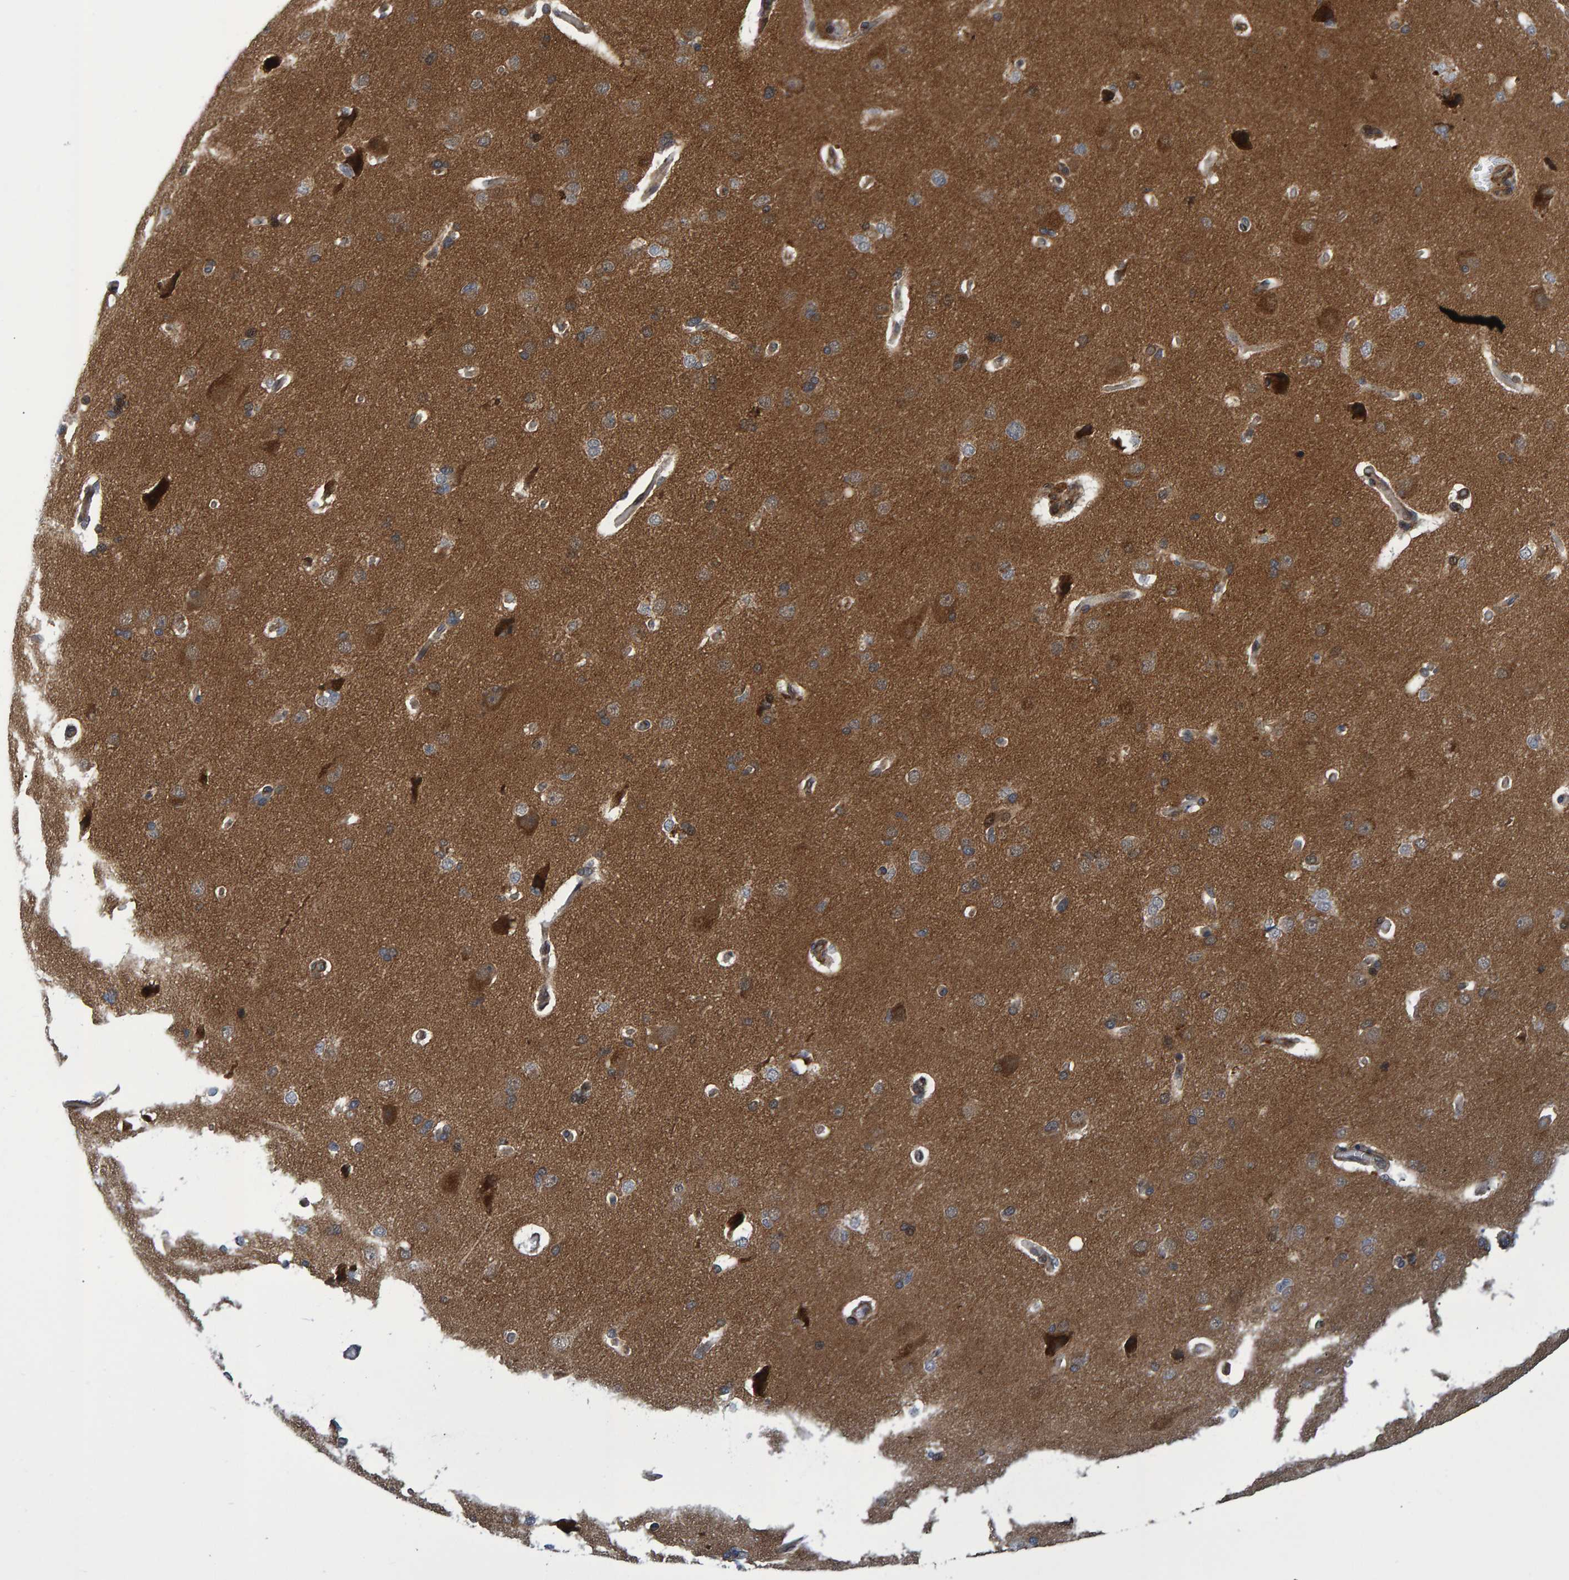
{"staining": {"intensity": "moderate", "quantity": ">75%", "location": "cytoplasmic/membranous"}, "tissue": "cerebral cortex", "cell_type": "Endothelial cells", "image_type": "normal", "snomed": [{"axis": "morphology", "description": "Normal tissue, NOS"}, {"axis": "topography", "description": "Cerebral cortex"}], "caption": "DAB (3,3'-diaminobenzidine) immunohistochemical staining of unremarkable human cerebral cortex displays moderate cytoplasmic/membranous protein staining in about >75% of endothelial cells. (brown staining indicates protein expression, while blue staining denotes nuclei).", "gene": "ATP6V1H", "patient": {"sex": "male", "age": 62}}